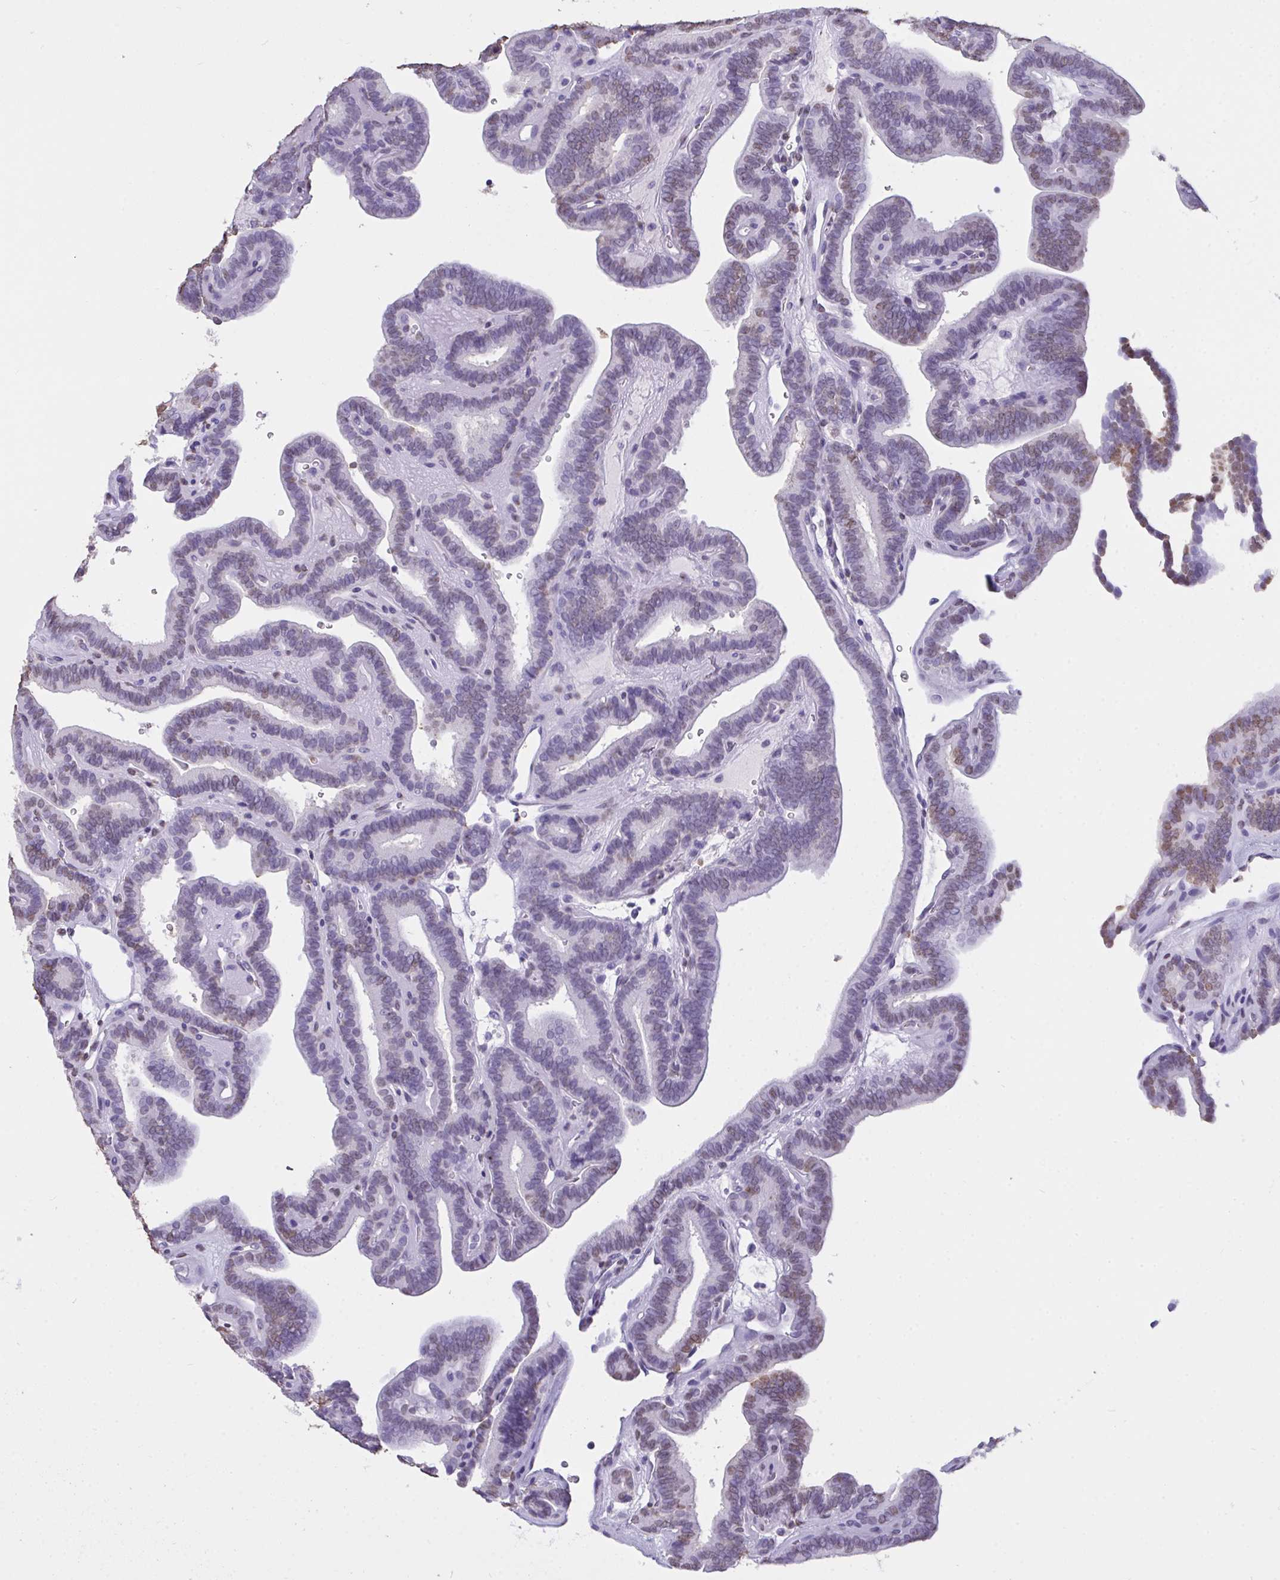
{"staining": {"intensity": "weak", "quantity": "<25%", "location": "nuclear"}, "tissue": "thyroid cancer", "cell_type": "Tumor cells", "image_type": "cancer", "snomed": [{"axis": "morphology", "description": "Papillary adenocarcinoma, NOS"}, {"axis": "topography", "description": "Thyroid gland"}], "caption": "Immunohistochemistry of human papillary adenocarcinoma (thyroid) exhibits no expression in tumor cells. The staining is performed using DAB brown chromogen with nuclei counter-stained in using hematoxylin.", "gene": "SEMA6B", "patient": {"sex": "female", "age": 21}}